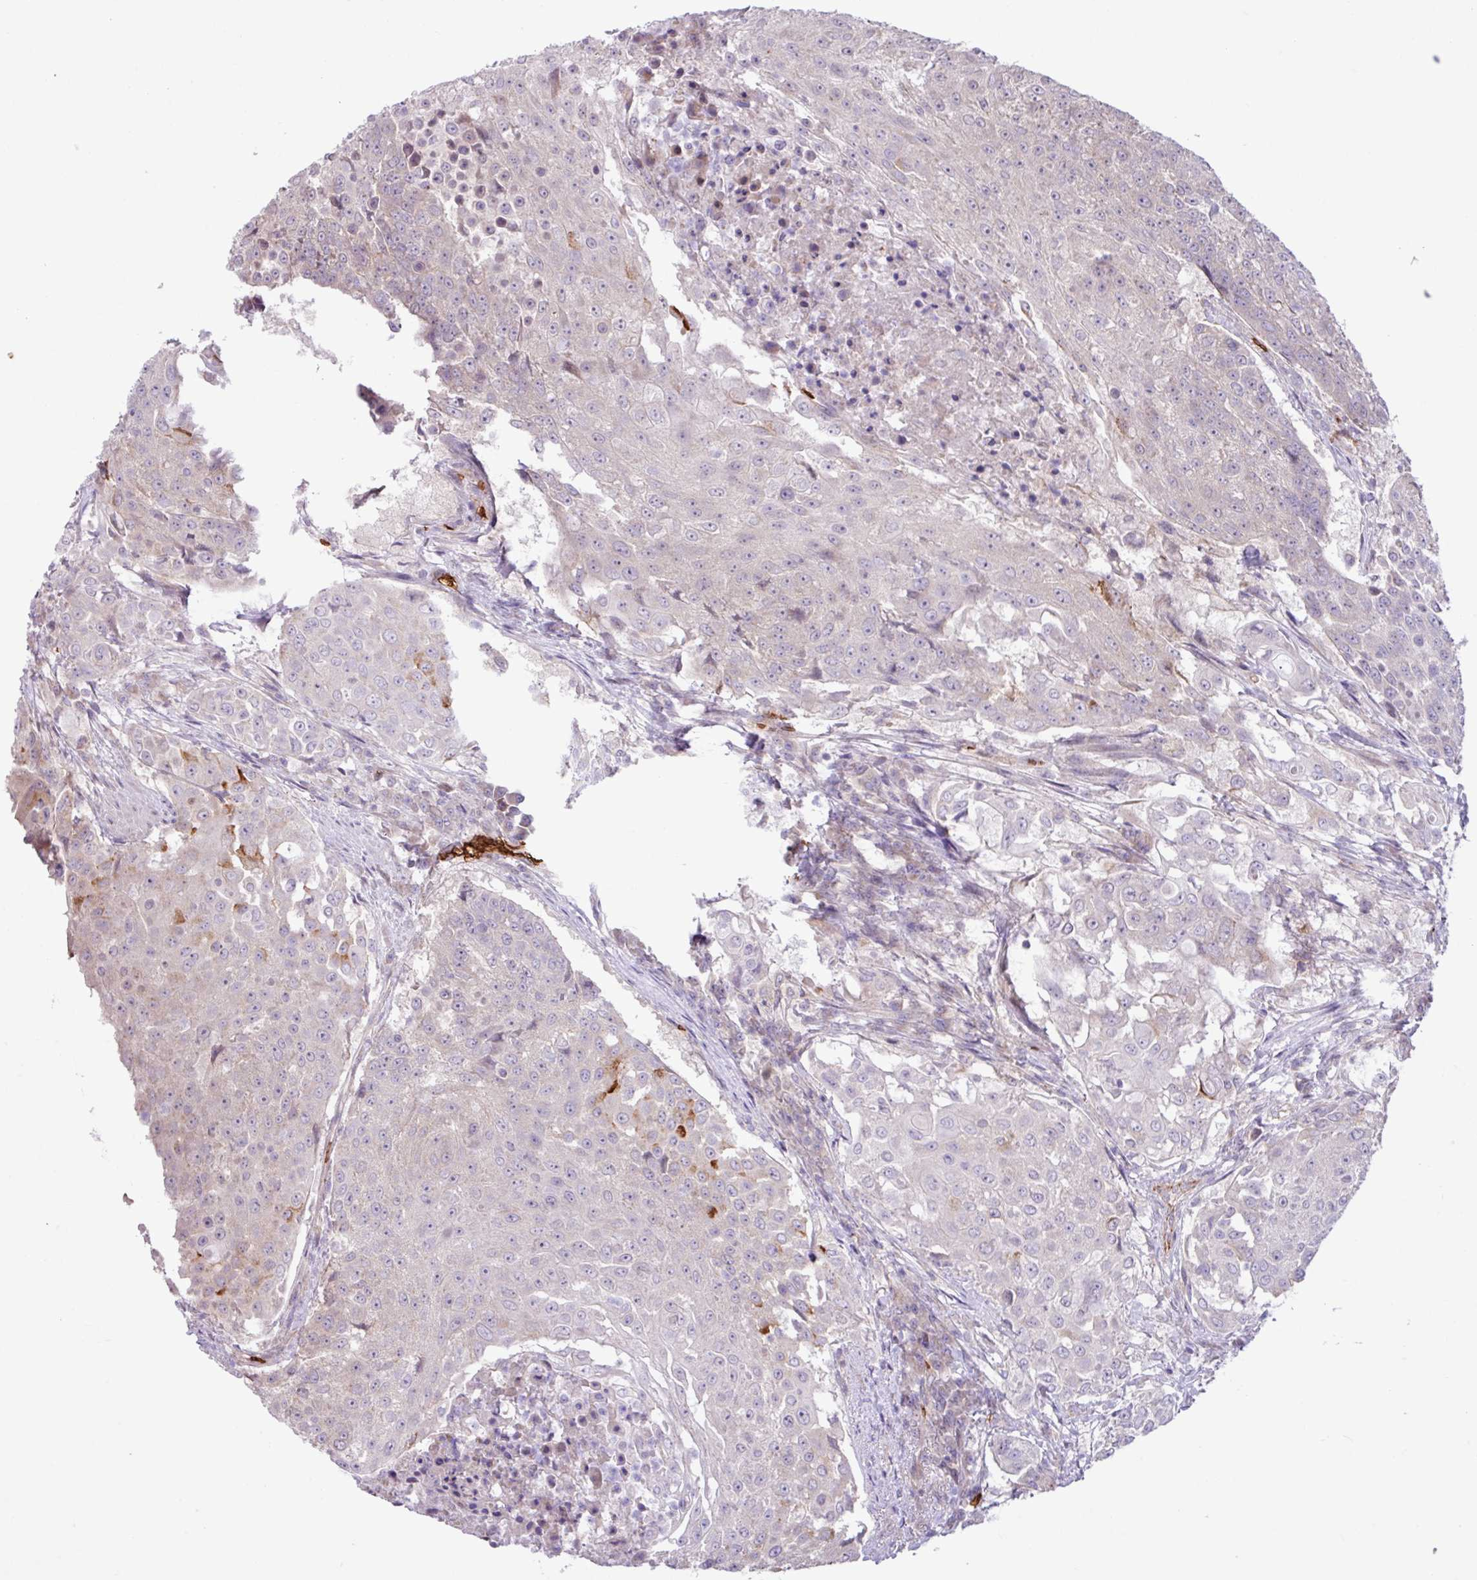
{"staining": {"intensity": "weak", "quantity": "25%-75%", "location": "cytoplasmic/membranous"}, "tissue": "urothelial cancer", "cell_type": "Tumor cells", "image_type": "cancer", "snomed": [{"axis": "morphology", "description": "Urothelial carcinoma, High grade"}, {"axis": "topography", "description": "Urinary bladder"}], "caption": "This image displays IHC staining of human high-grade urothelial carcinoma, with low weak cytoplasmic/membranous positivity in approximately 25%-75% of tumor cells.", "gene": "RAD21L1", "patient": {"sex": "female", "age": 63}}